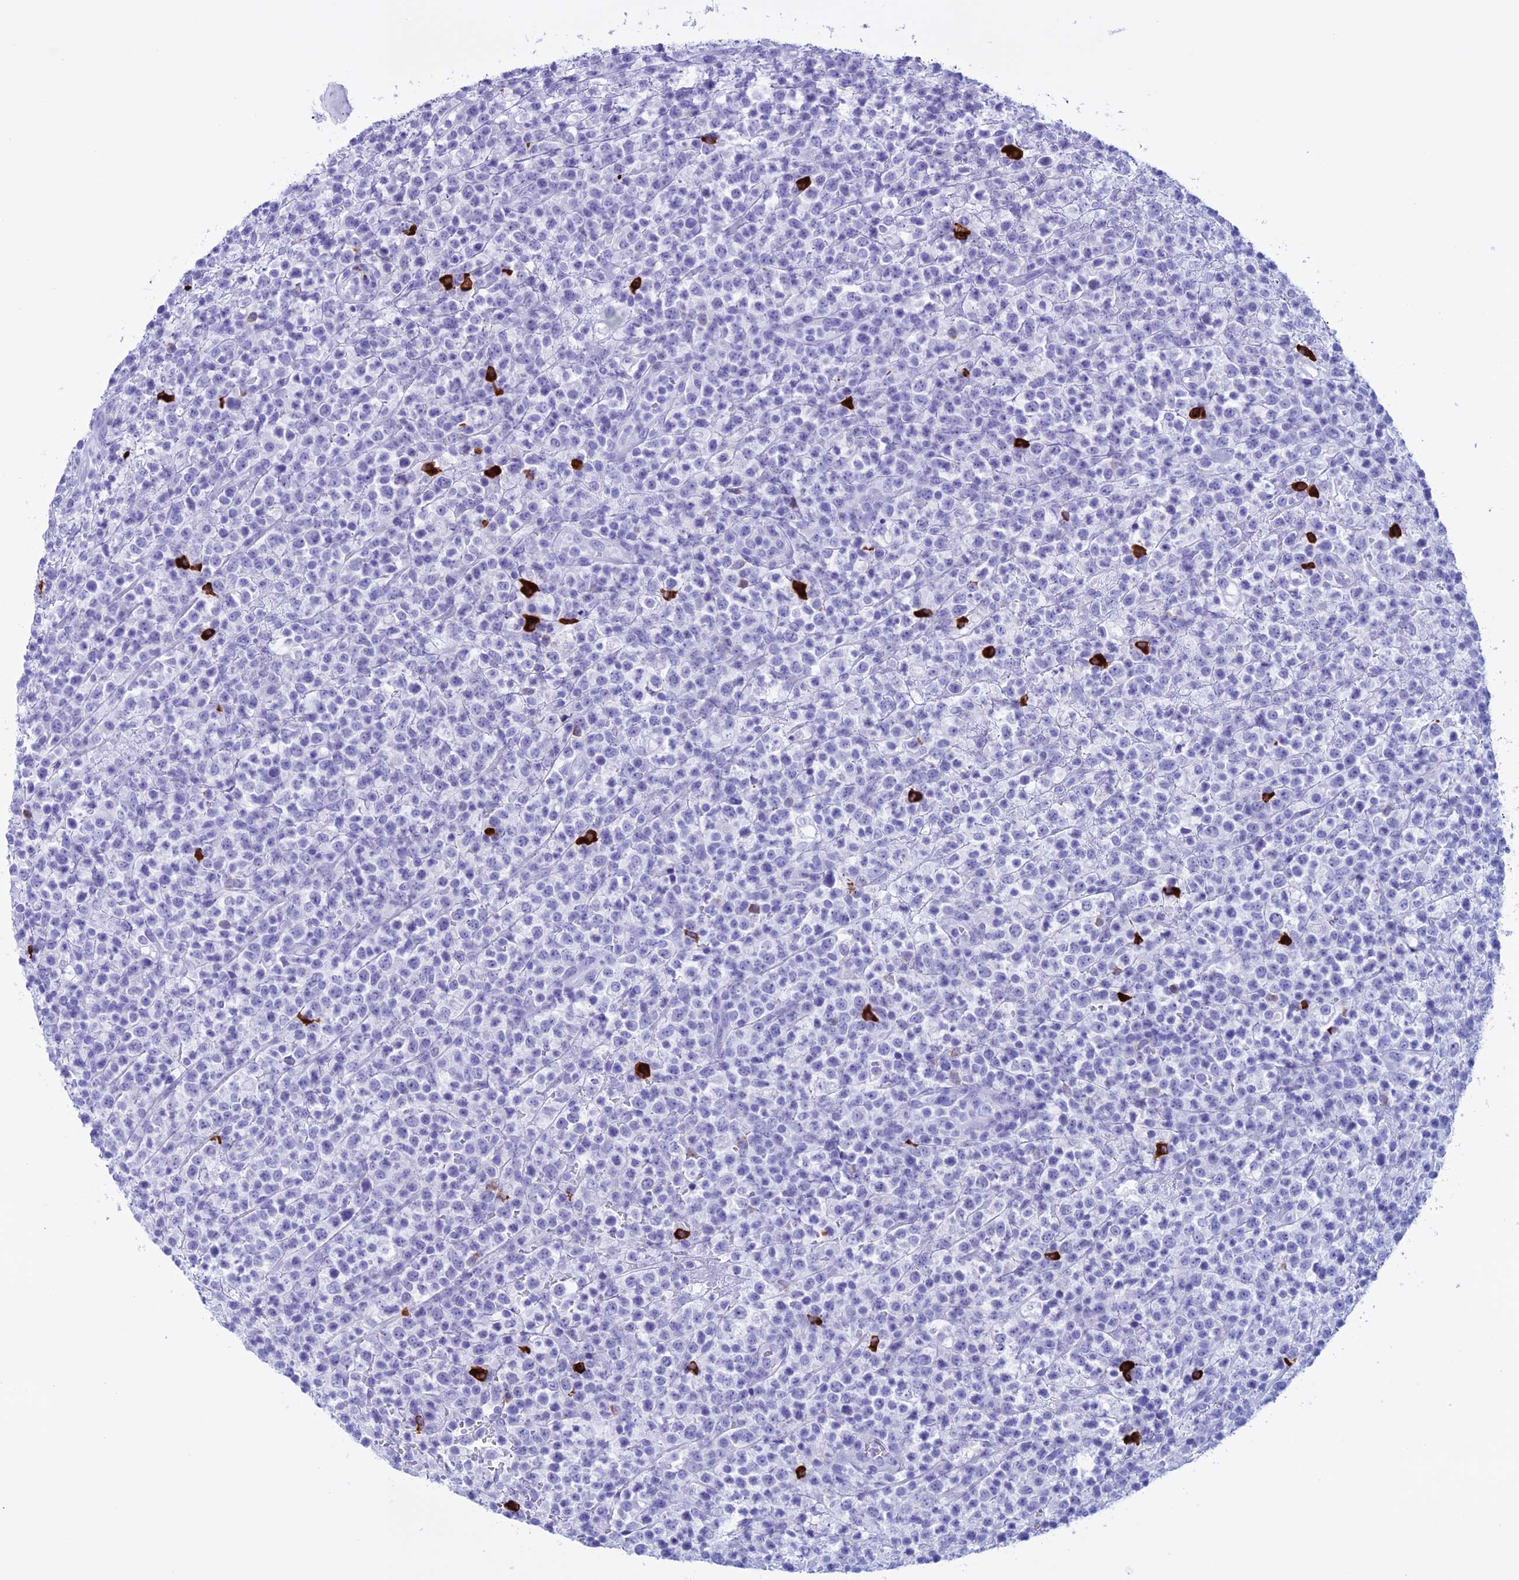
{"staining": {"intensity": "negative", "quantity": "none", "location": "none"}, "tissue": "lymphoma", "cell_type": "Tumor cells", "image_type": "cancer", "snomed": [{"axis": "morphology", "description": "Malignant lymphoma, non-Hodgkin's type, High grade"}, {"axis": "topography", "description": "Colon"}], "caption": "This is an IHC histopathology image of human high-grade malignant lymphoma, non-Hodgkin's type. There is no staining in tumor cells.", "gene": "MZB1", "patient": {"sex": "female", "age": 53}}